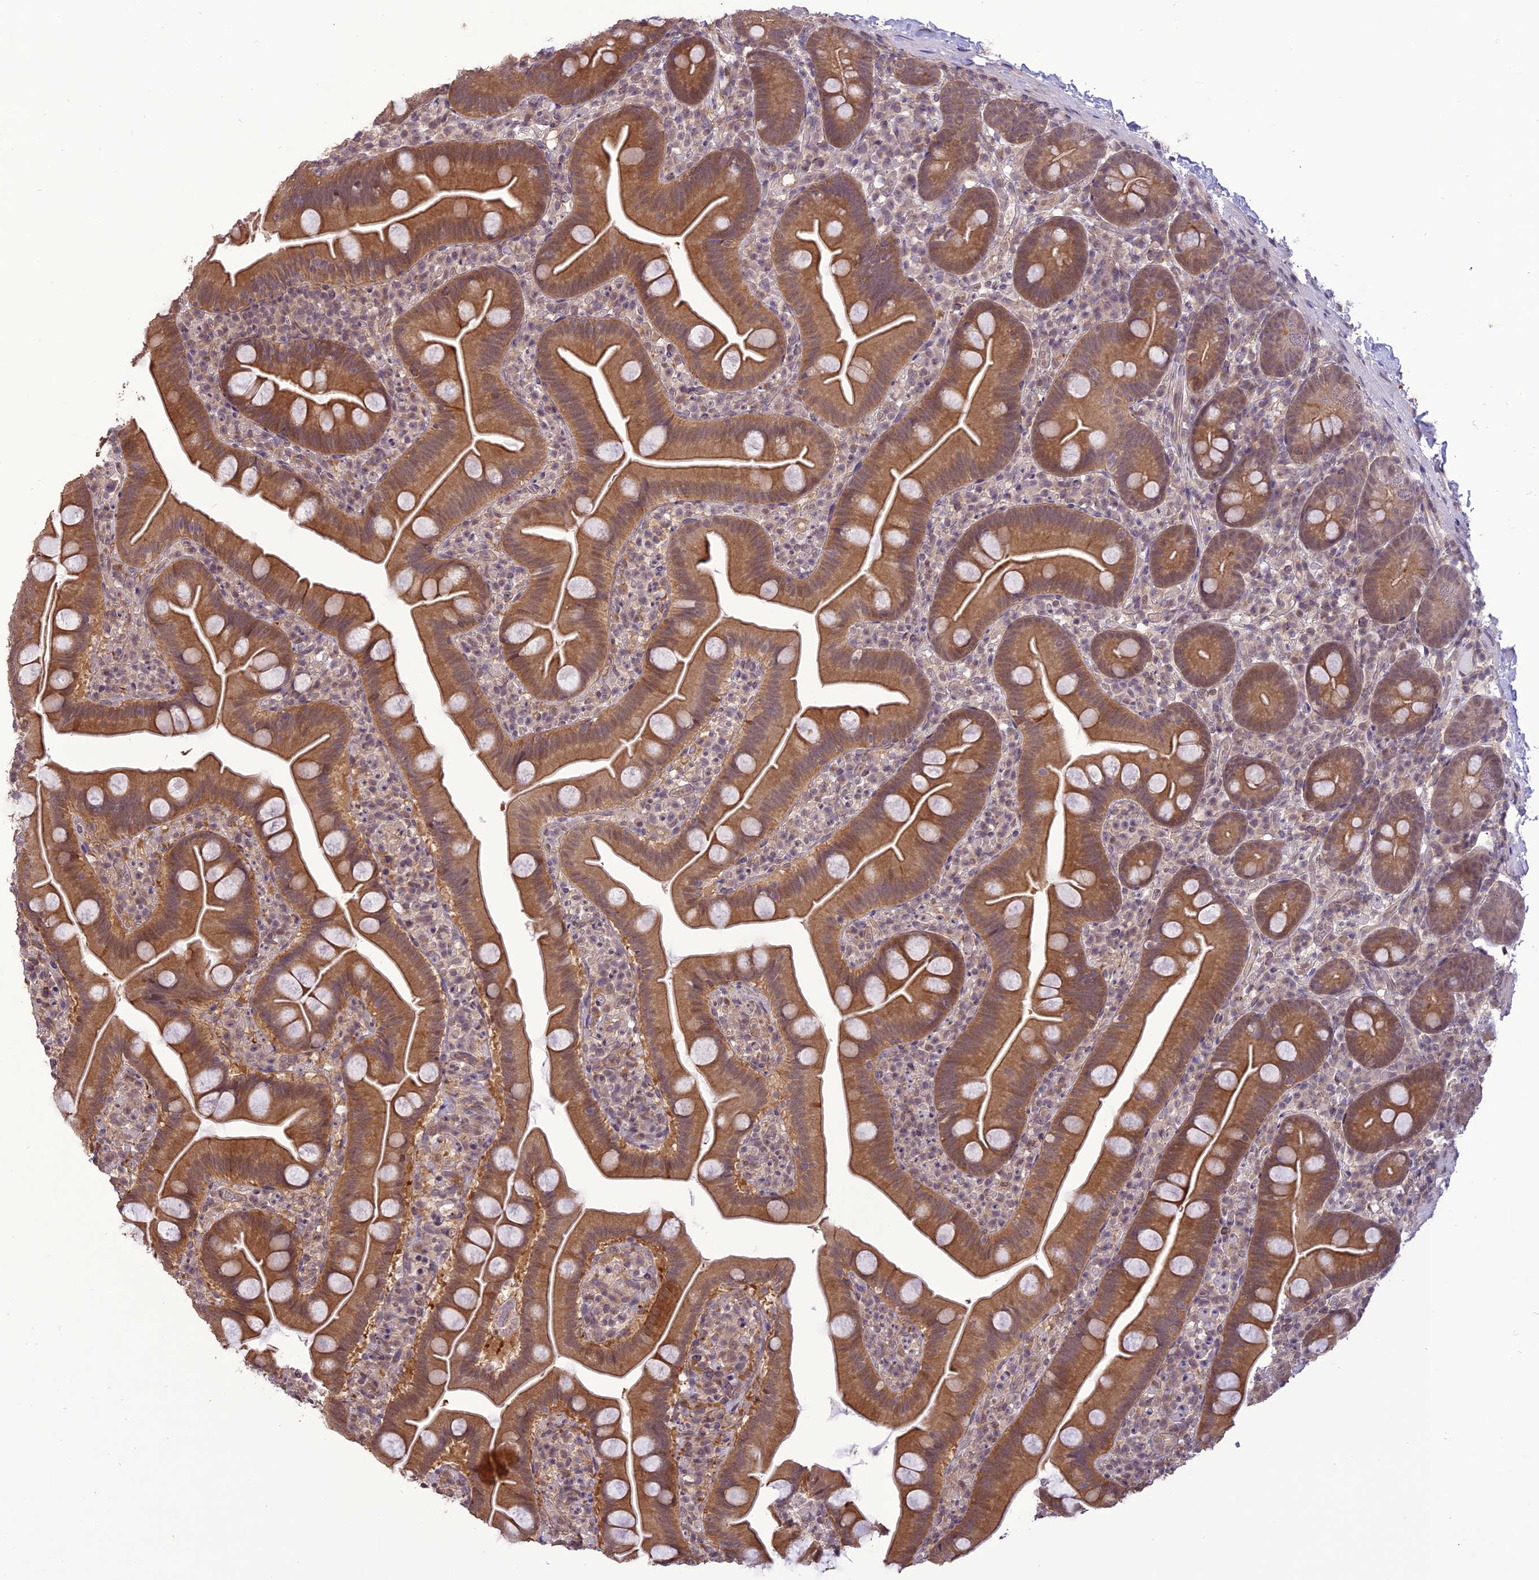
{"staining": {"intensity": "moderate", "quantity": ">75%", "location": "cytoplasmic/membranous"}, "tissue": "small intestine", "cell_type": "Glandular cells", "image_type": "normal", "snomed": [{"axis": "morphology", "description": "Normal tissue, NOS"}, {"axis": "topography", "description": "Small intestine"}], "caption": "Small intestine stained for a protein demonstrates moderate cytoplasmic/membranous positivity in glandular cells.", "gene": "TIGD7", "patient": {"sex": "female", "age": 68}}